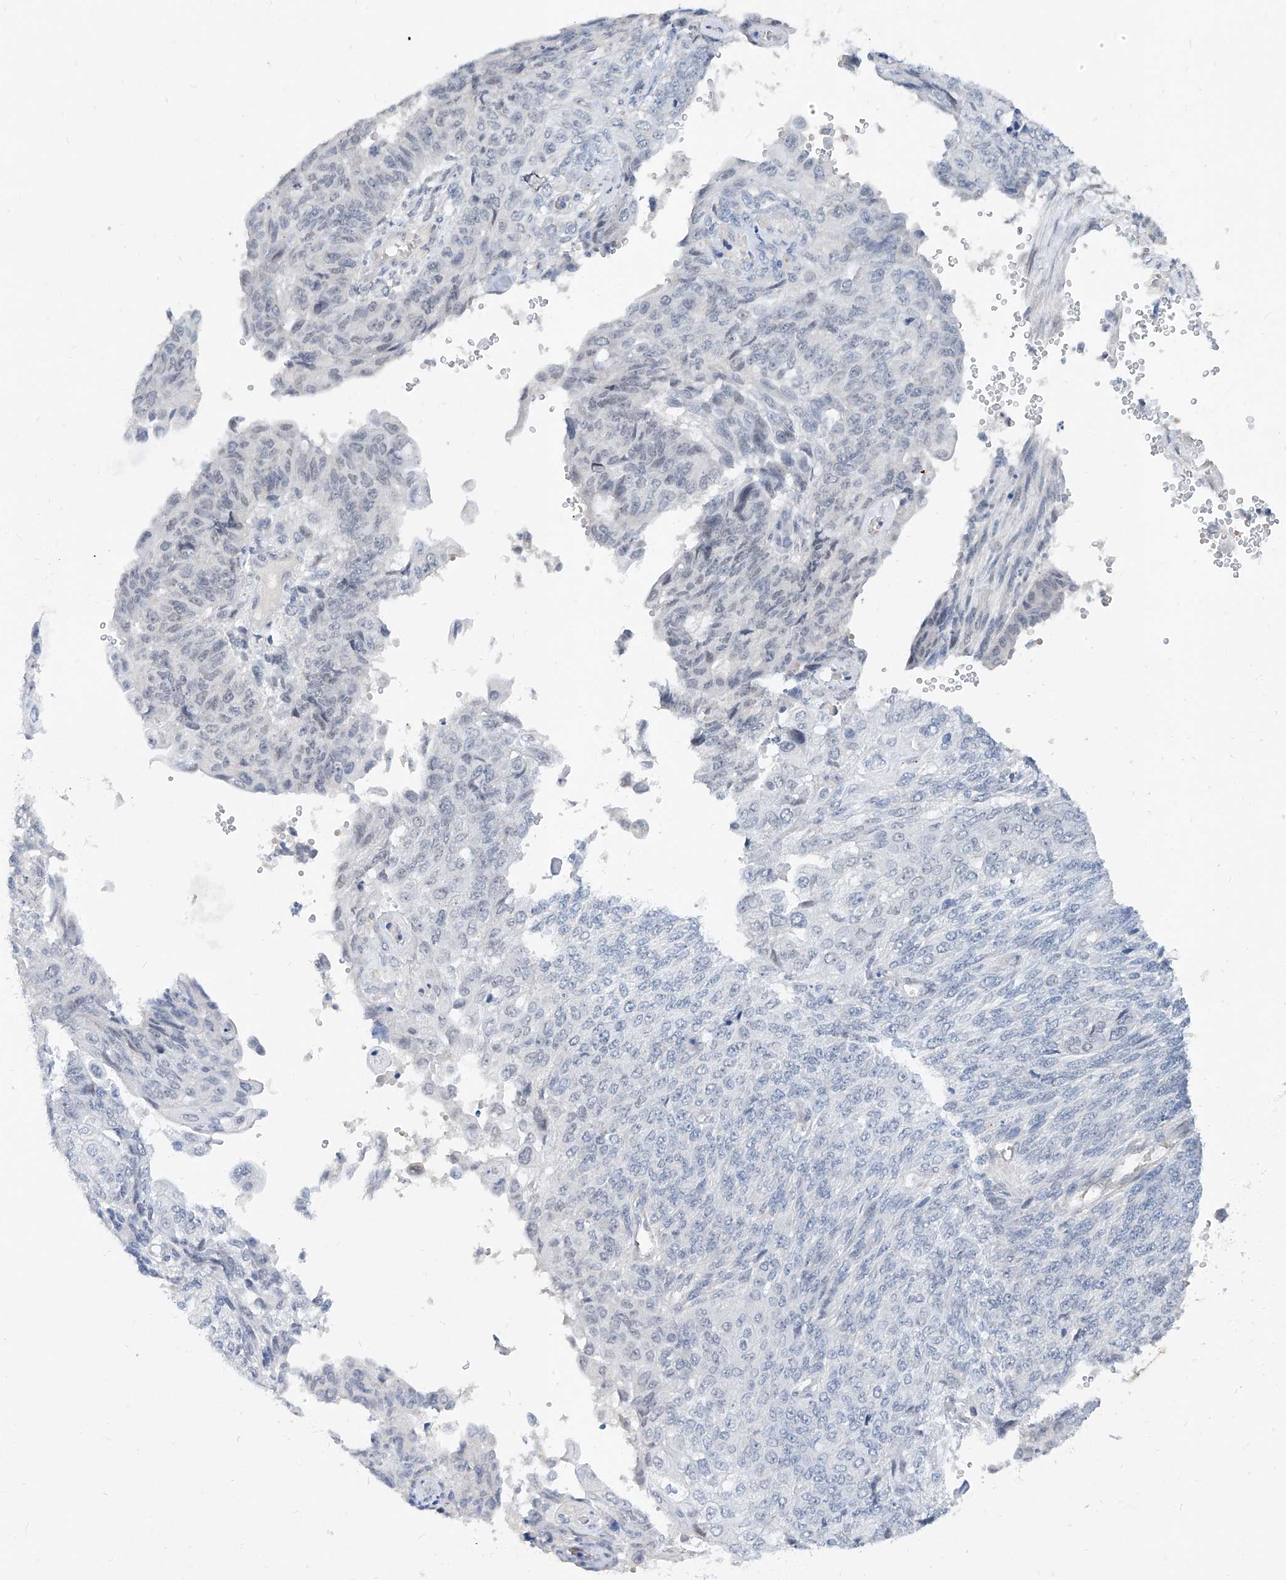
{"staining": {"intensity": "negative", "quantity": "none", "location": "none"}, "tissue": "endometrial cancer", "cell_type": "Tumor cells", "image_type": "cancer", "snomed": [{"axis": "morphology", "description": "Adenocarcinoma, NOS"}, {"axis": "topography", "description": "Endometrium"}], "caption": "An IHC micrograph of adenocarcinoma (endometrial) is shown. There is no staining in tumor cells of adenocarcinoma (endometrial).", "gene": "BPTF", "patient": {"sex": "female", "age": 32}}